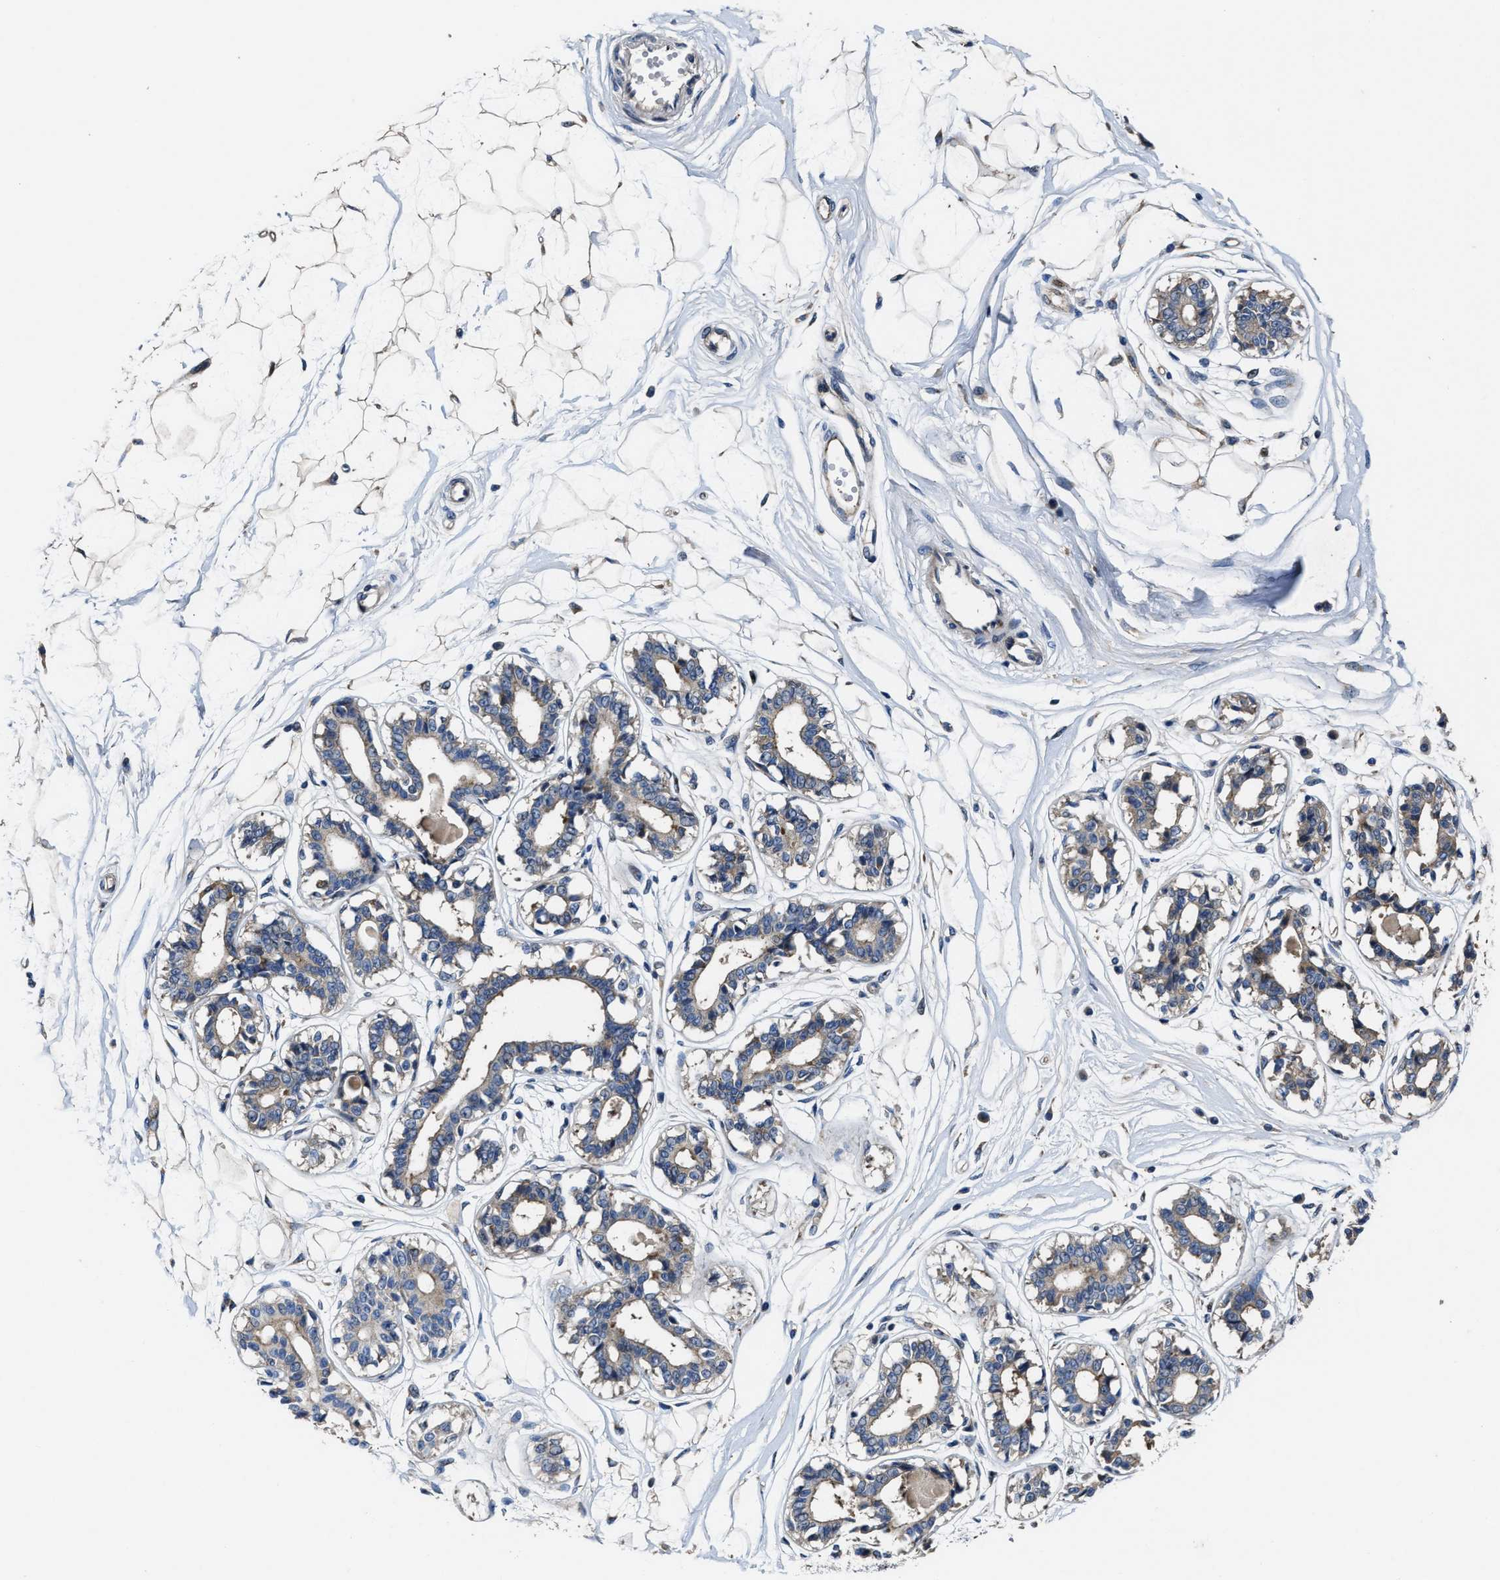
{"staining": {"intensity": "weak", "quantity": ">75%", "location": "cytoplasmic/membranous"}, "tissue": "breast", "cell_type": "Adipocytes", "image_type": "normal", "snomed": [{"axis": "morphology", "description": "Normal tissue, NOS"}, {"axis": "topography", "description": "Breast"}], "caption": "Immunohistochemical staining of benign human breast shows >75% levels of weak cytoplasmic/membranous protein positivity in about >75% of adipocytes.", "gene": "PTAR1", "patient": {"sex": "female", "age": 45}}